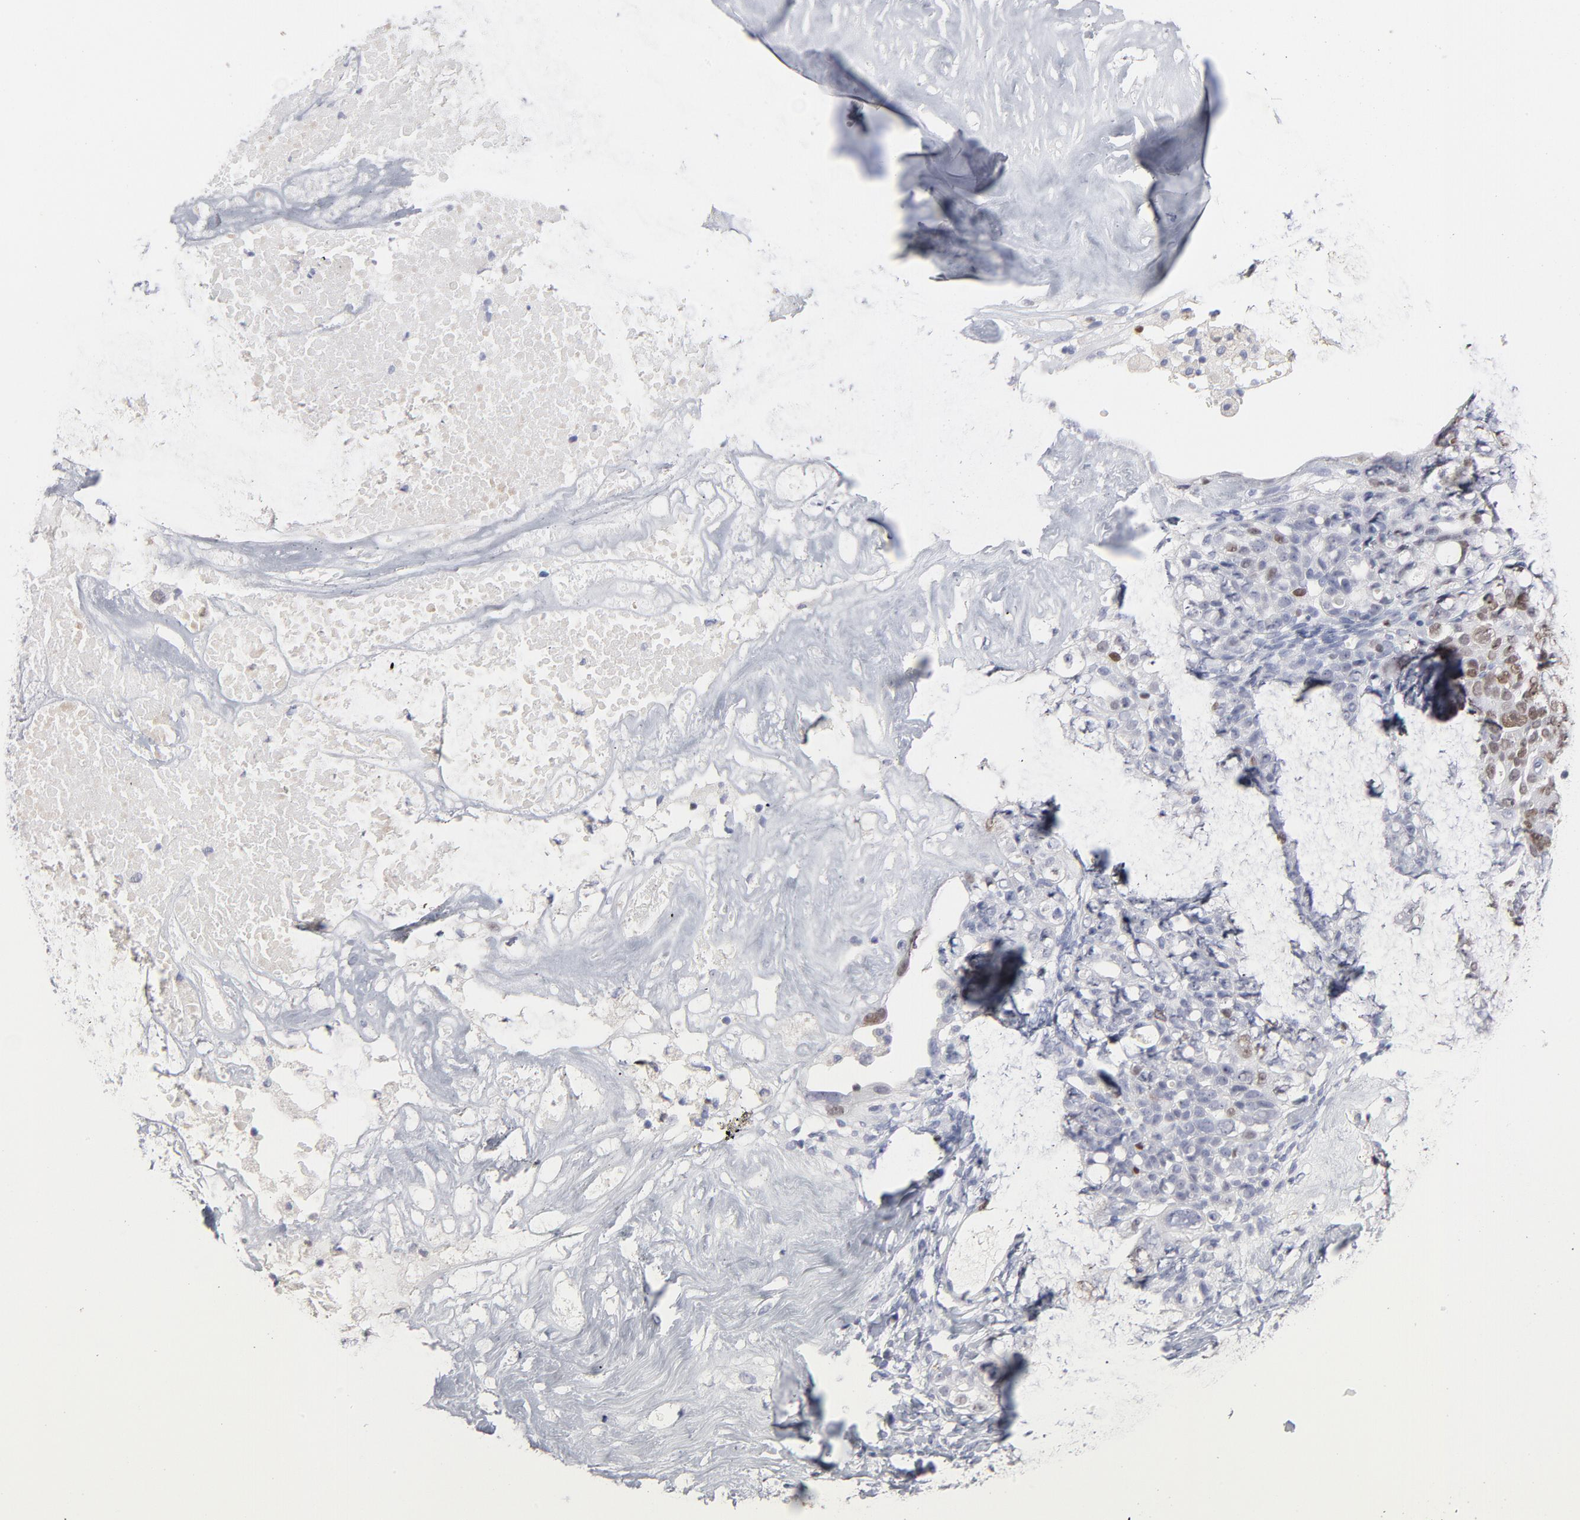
{"staining": {"intensity": "moderate", "quantity": "<25%", "location": "nuclear"}, "tissue": "ovarian cancer", "cell_type": "Tumor cells", "image_type": "cancer", "snomed": [{"axis": "morphology", "description": "Cystadenocarcinoma, serous, NOS"}, {"axis": "topography", "description": "Ovary"}], "caption": "Immunohistochemistry (IHC) (DAB (3,3'-diaminobenzidine)) staining of human serous cystadenocarcinoma (ovarian) shows moderate nuclear protein expression in approximately <25% of tumor cells. The staining was performed using DAB to visualize the protein expression in brown, while the nuclei were stained in blue with hematoxylin (Magnification: 20x).", "gene": "MCM7", "patient": {"sex": "female", "age": 66}}